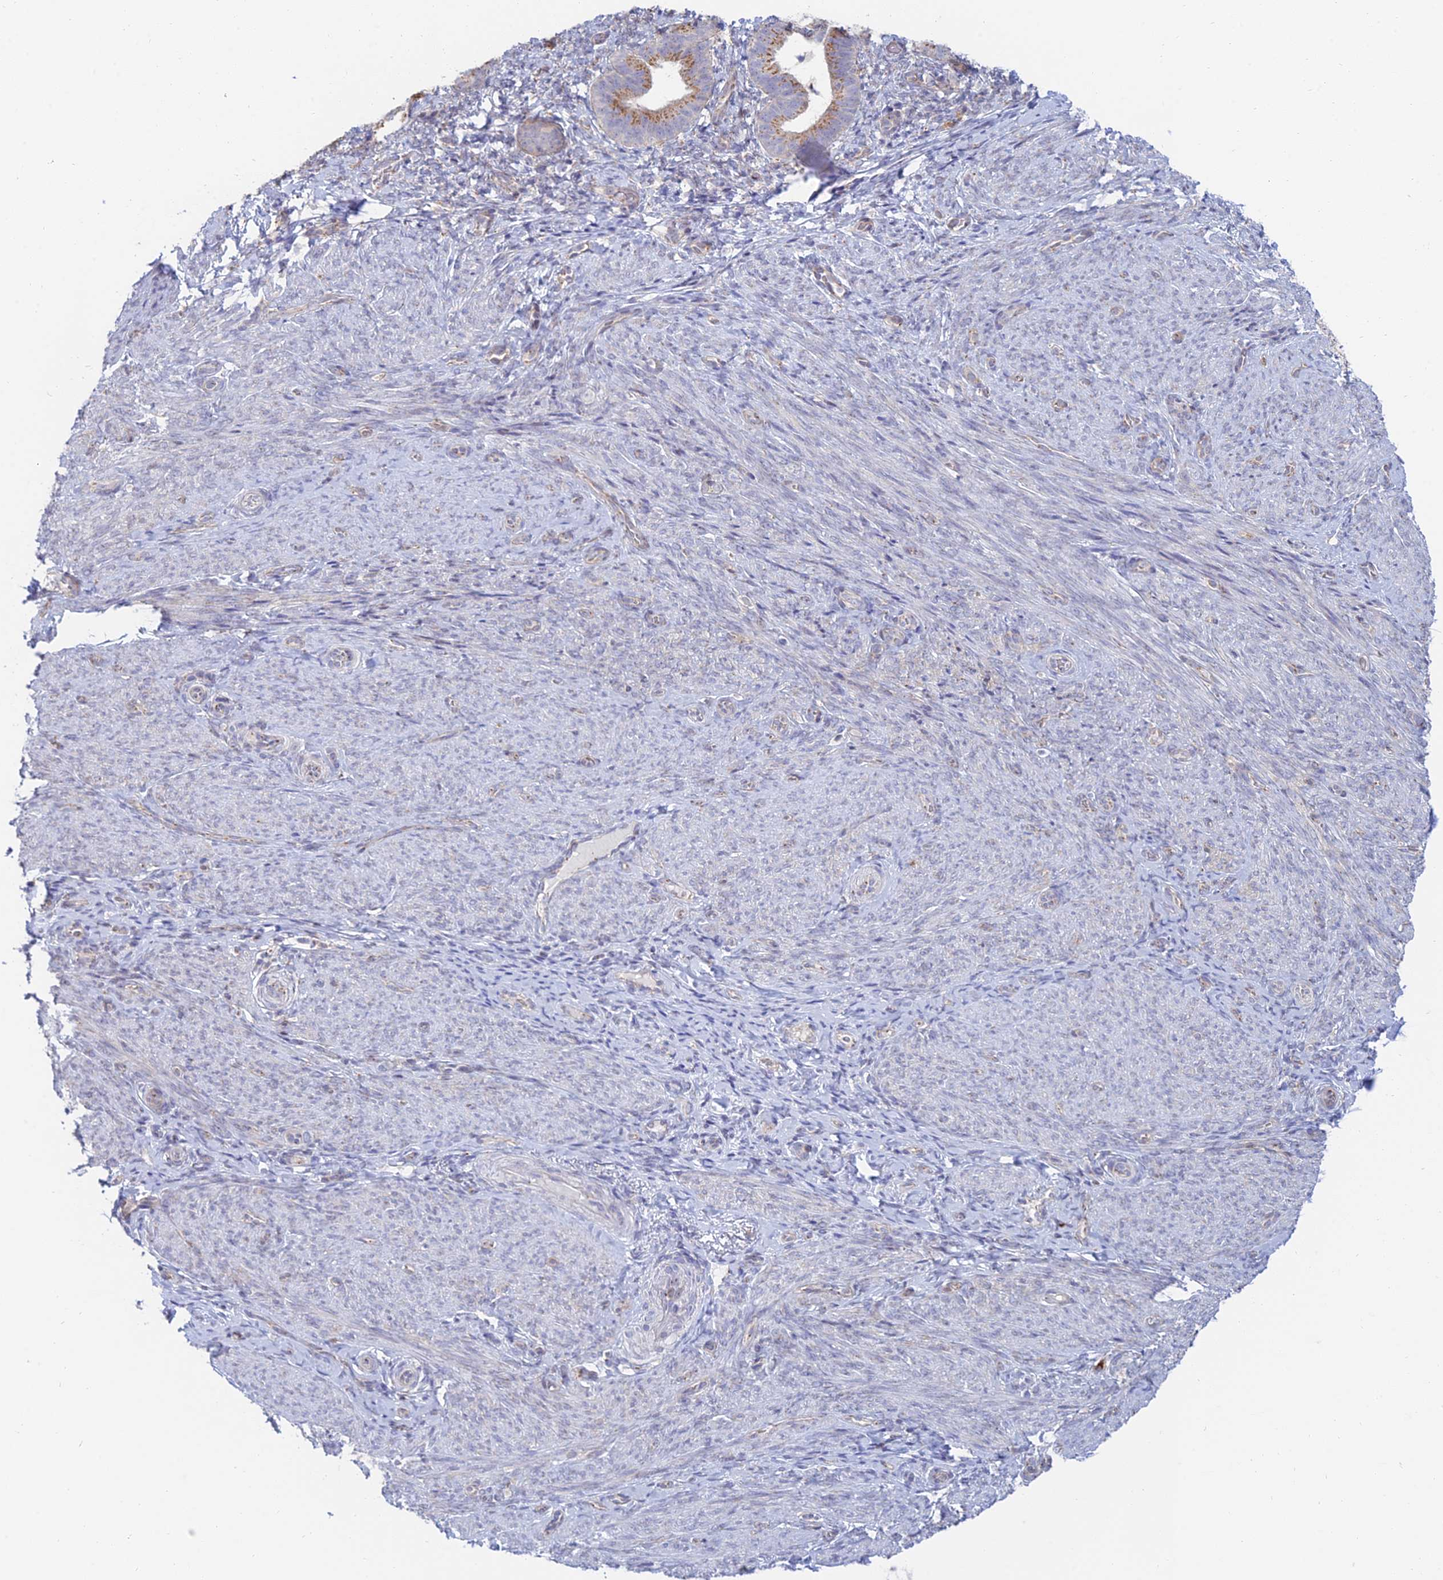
{"staining": {"intensity": "negative", "quantity": "none", "location": "none"}, "tissue": "endometrium", "cell_type": "Cells in endometrial stroma", "image_type": "normal", "snomed": [{"axis": "morphology", "description": "Normal tissue, NOS"}, {"axis": "topography", "description": "Endometrium"}], "caption": "The photomicrograph reveals no staining of cells in endometrial stroma in unremarkable endometrium. (Immunohistochemistry, brightfield microscopy, high magnification).", "gene": "ENSG00000267561", "patient": {"sex": "female", "age": 65}}